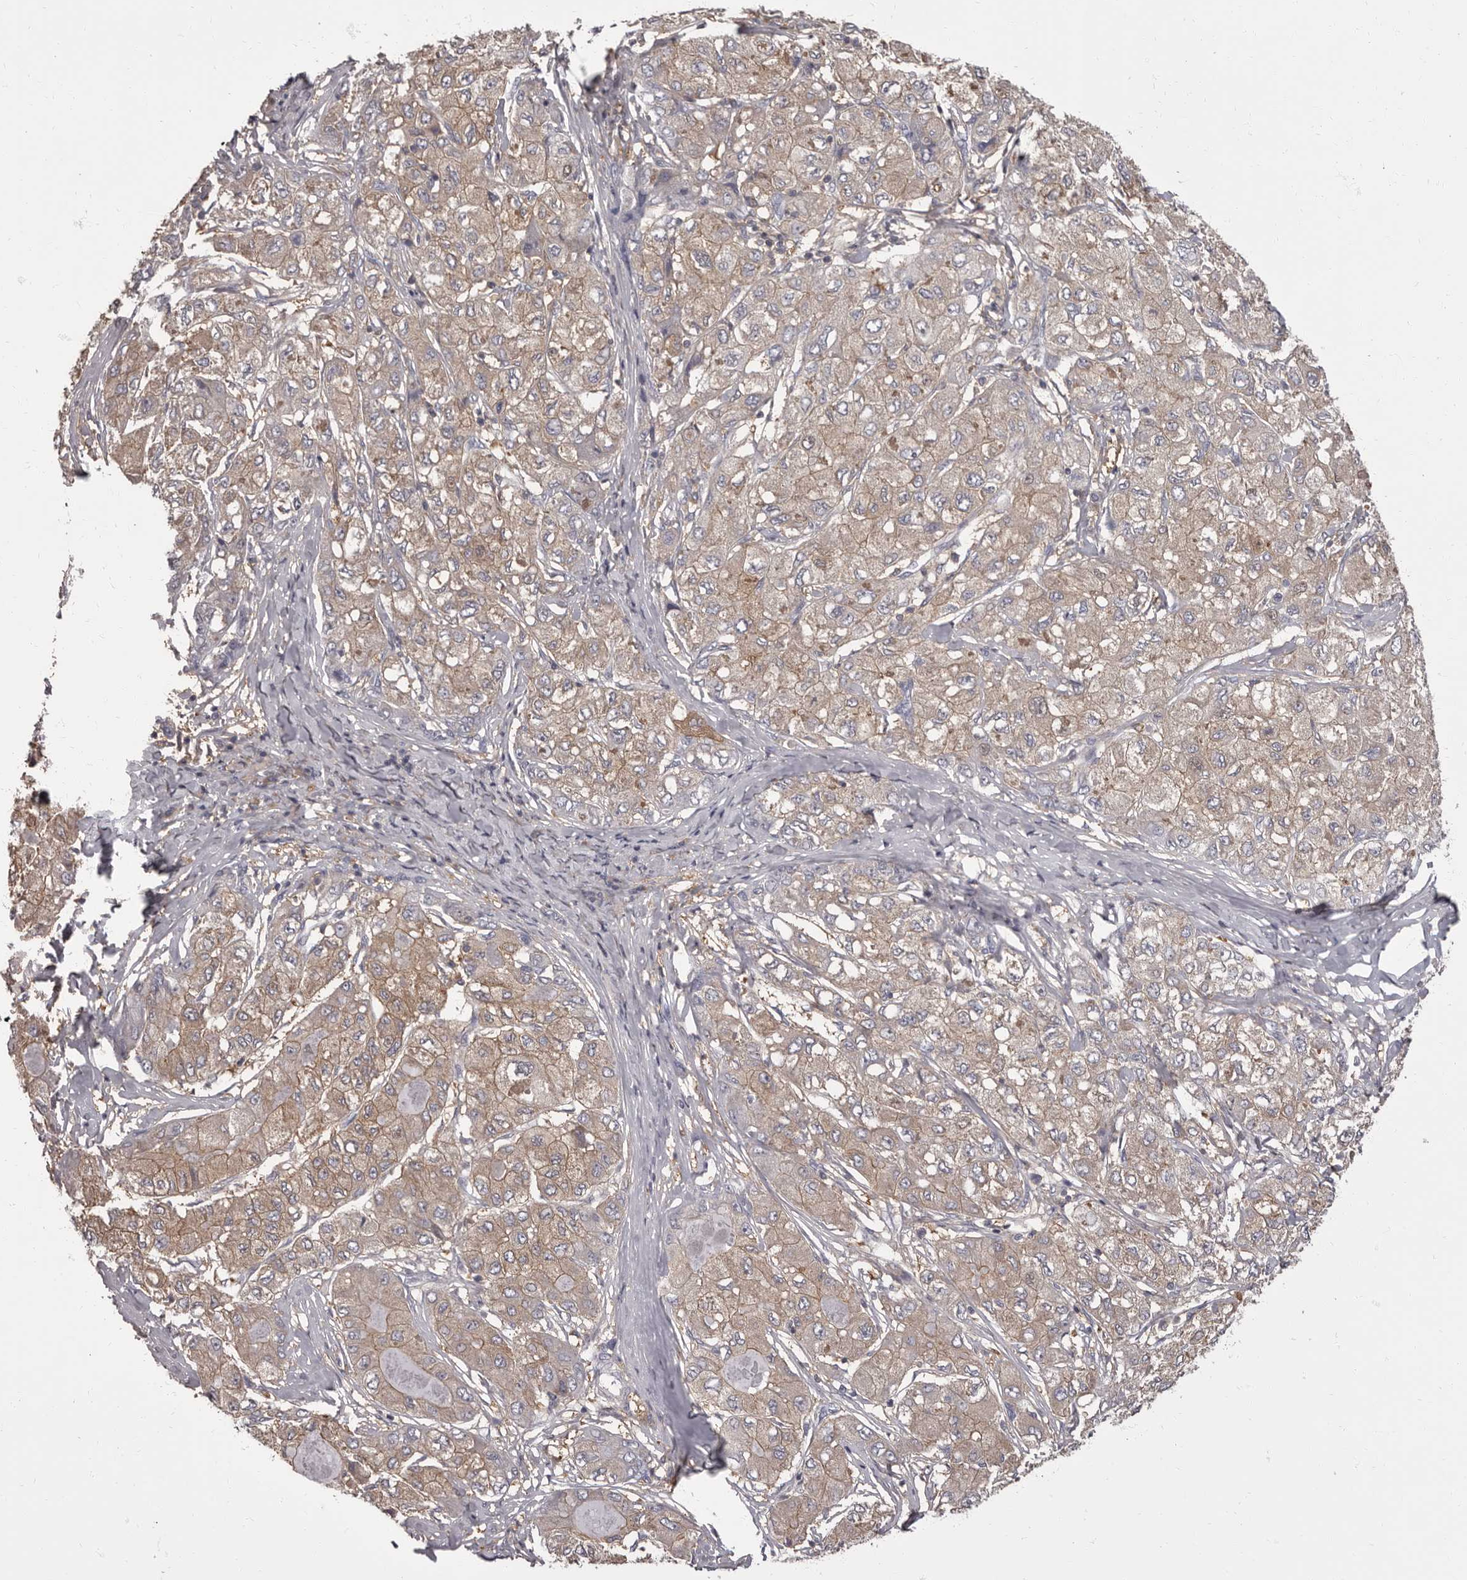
{"staining": {"intensity": "weak", "quantity": ">75%", "location": "cytoplasmic/membranous"}, "tissue": "liver cancer", "cell_type": "Tumor cells", "image_type": "cancer", "snomed": [{"axis": "morphology", "description": "Carcinoma, Hepatocellular, NOS"}, {"axis": "topography", "description": "Liver"}], "caption": "A histopathology image of liver hepatocellular carcinoma stained for a protein shows weak cytoplasmic/membranous brown staining in tumor cells.", "gene": "APEH", "patient": {"sex": "male", "age": 80}}